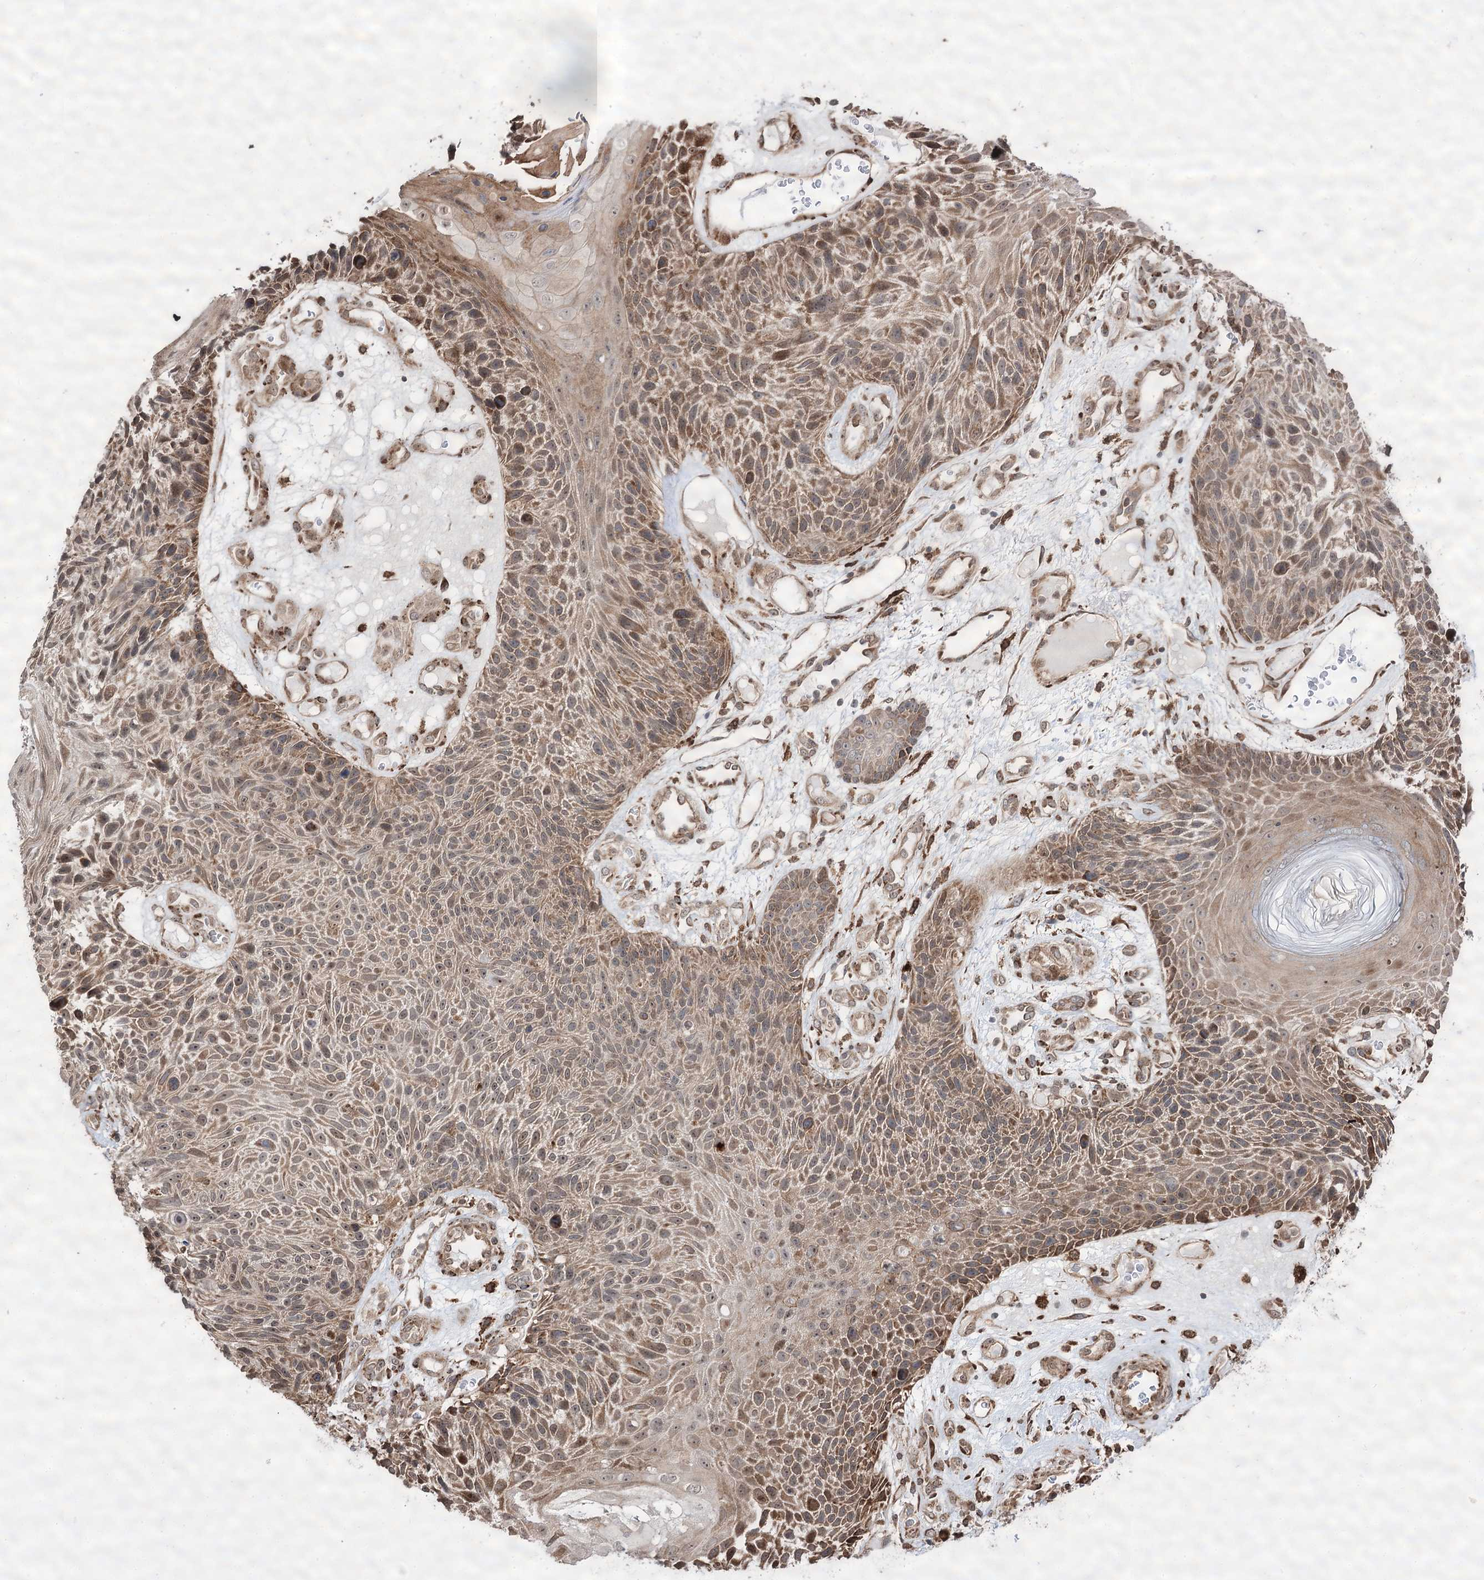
{"staining": {"intensity": "moderate", "quantity": ">75%", "location": "cytoplasmic/membranous"}, "tissue": "skin cancer", "cell_type": "Tumor cells", "image_type": "cancer", "snomed": [{"axis": "morphology", "description": "Squamous cell carcinoma, NOS"}, {"axis": "topography", "description": "Skin"}], "caption": "The image shows a brown stain indicating the presence of a protein in the cytoplasmic/membranous of tumor cells in squamous cell carcinoma (skin).", "gene": "FANCL", "patient": {"sex": "female", "age": 88}}